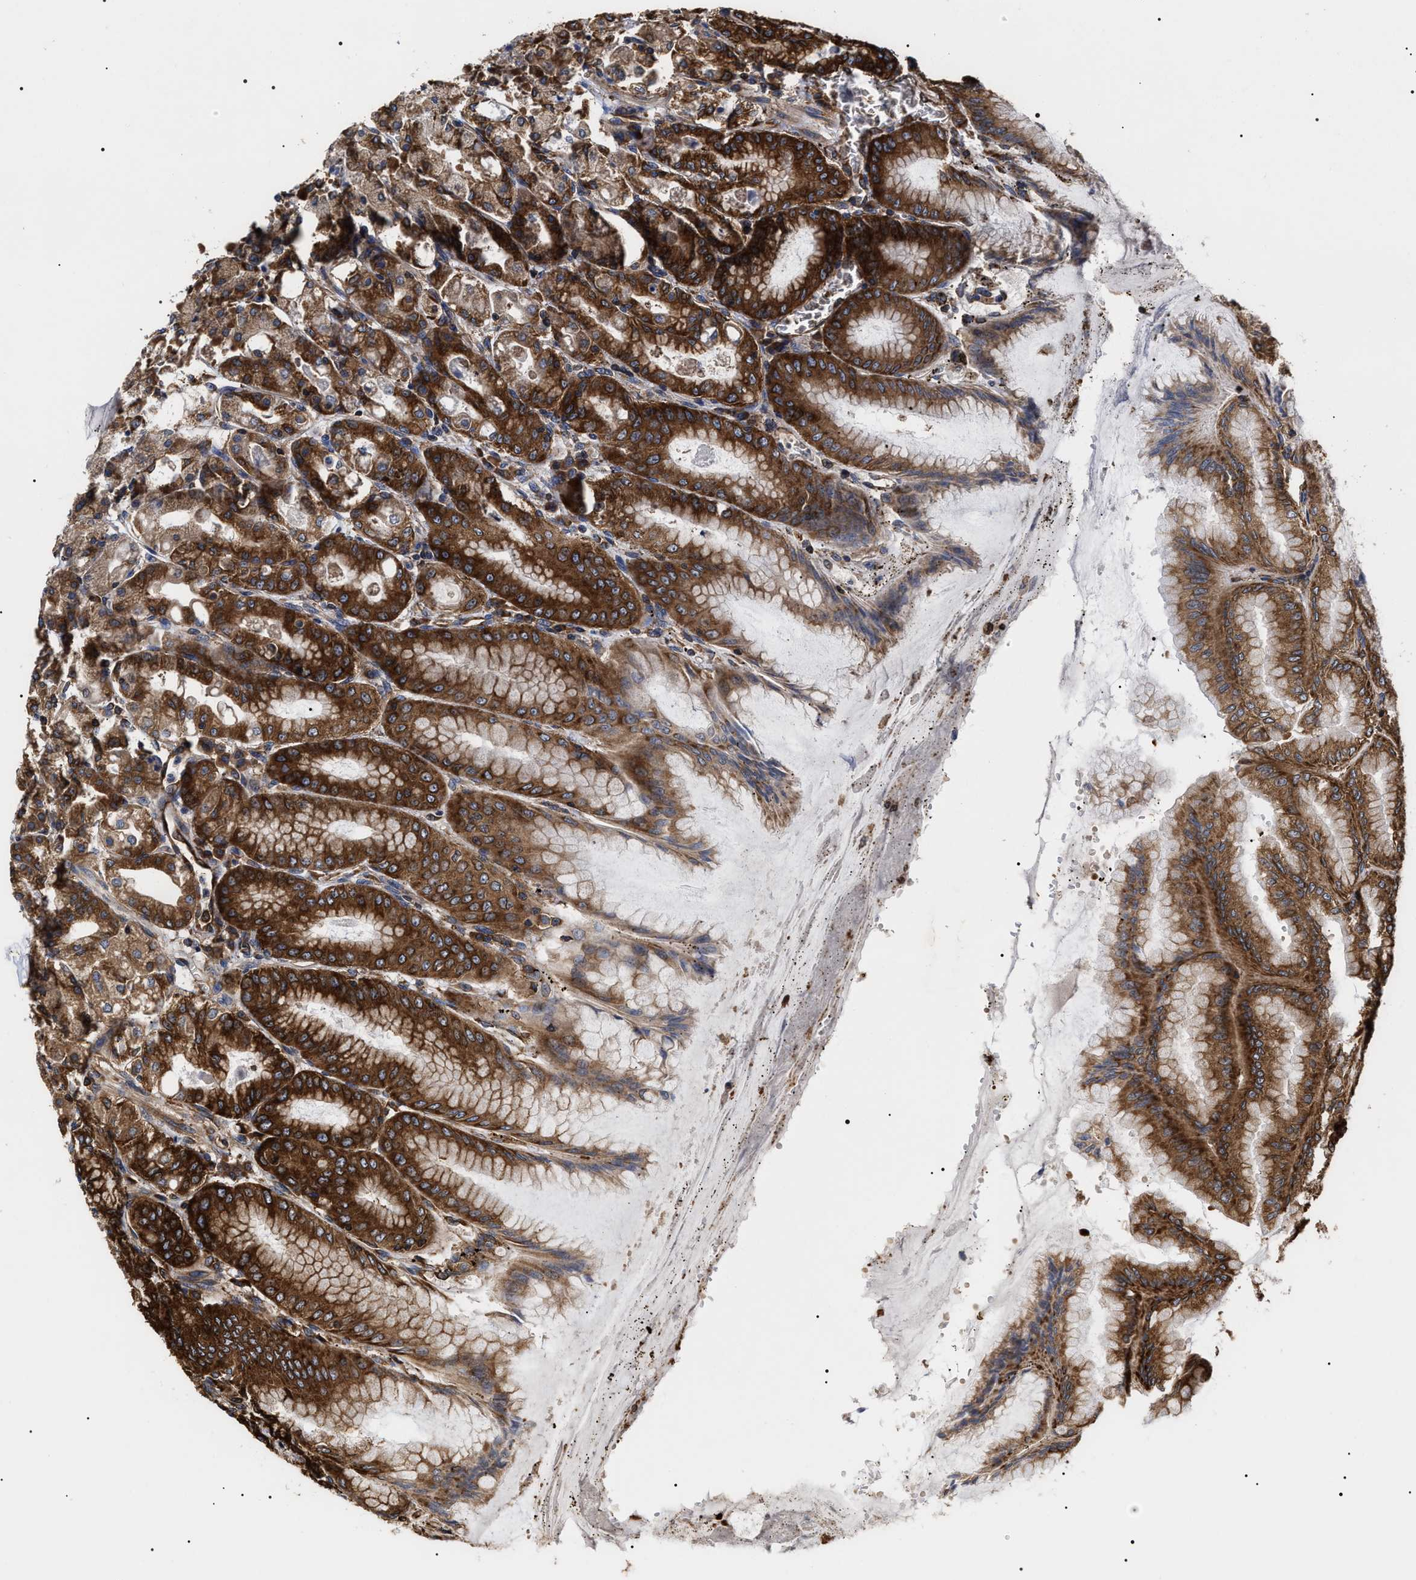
{"staining": {"intensity": "strong", "quantity": ">75%", "location": "cytoplasmic/membranous"}, "tissue": "stomach", "cell_type": "Glandular cells", "image_type": "normal", "snomed": [{"axis": "morphology", "description": "Normal tissue, NOS"}, {"axis": "topography", "description": "Stomach, lower"}], "caption": "Immunohistochemical staining of benign human stomach reveals >75% levels of strong cytoplasmic/membranous protein positivity in about >75% of glandular cells.", "gene": "SERBP1", "patient": {"sex": "male", "age": 71}}